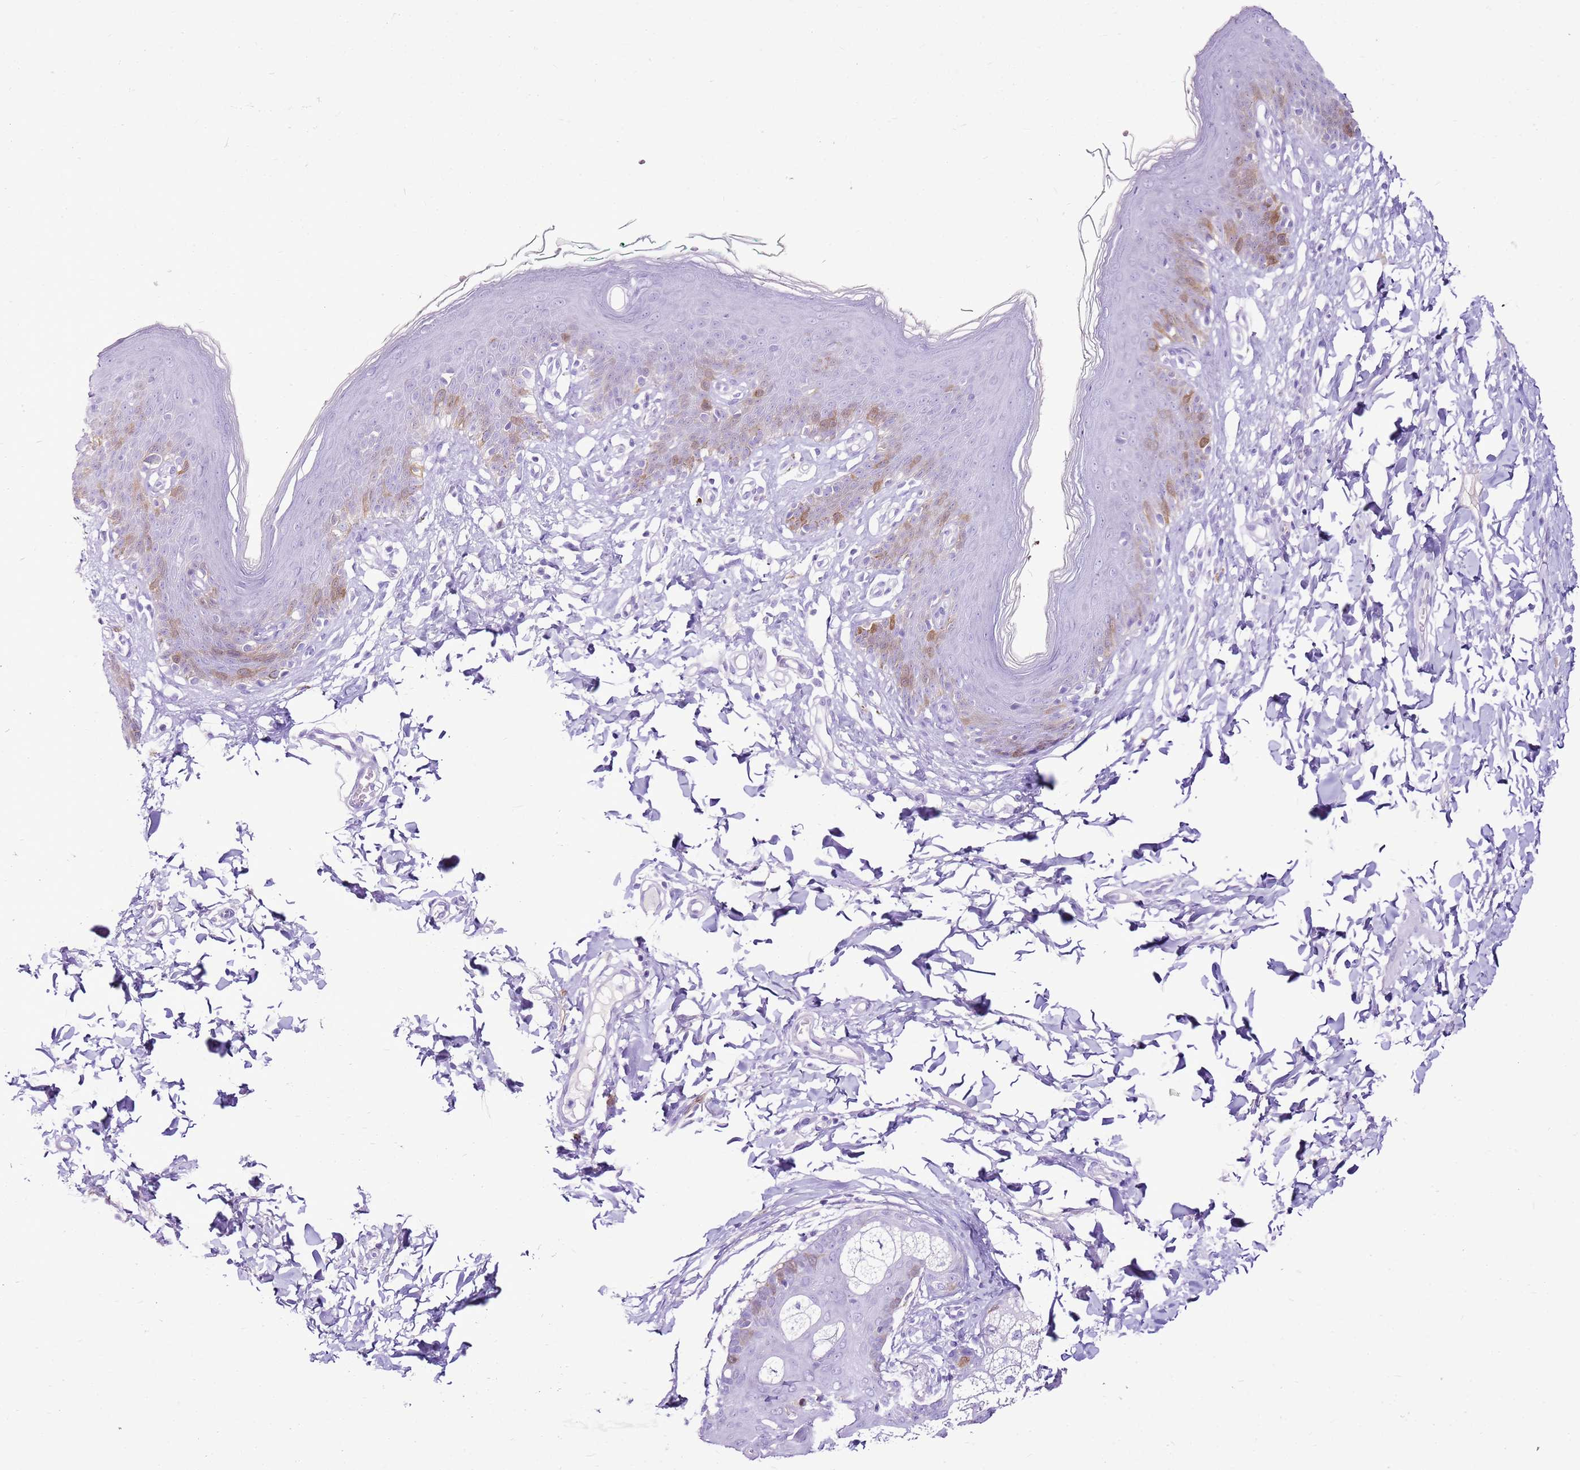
{"staining": {"intensity": "moderate", "quantity": "<25%", "location": "cytoplasmic/membranous,nuclear"}, "tissue": "skin", "cell_type": "Epidermal cells", "image_type": "normal", "snomed": [{"axis": "morphology", "description": "Normal tissue, NOS"}, {"axis": "topography", "description": "Vulva"}], "caption": "The micrograph reveals a brown stain indicating the presence of a protein in the cytoplasmic/membranous,nuclear of epidermal cells in skin. The staining was performed using DAB to visualize the protein expression in brown, while the nuclei were stained in blue with hematoxylin (Magnification: 20x).", "gene": "SPC25", "patient": {"sex": "female", "age": 66}}